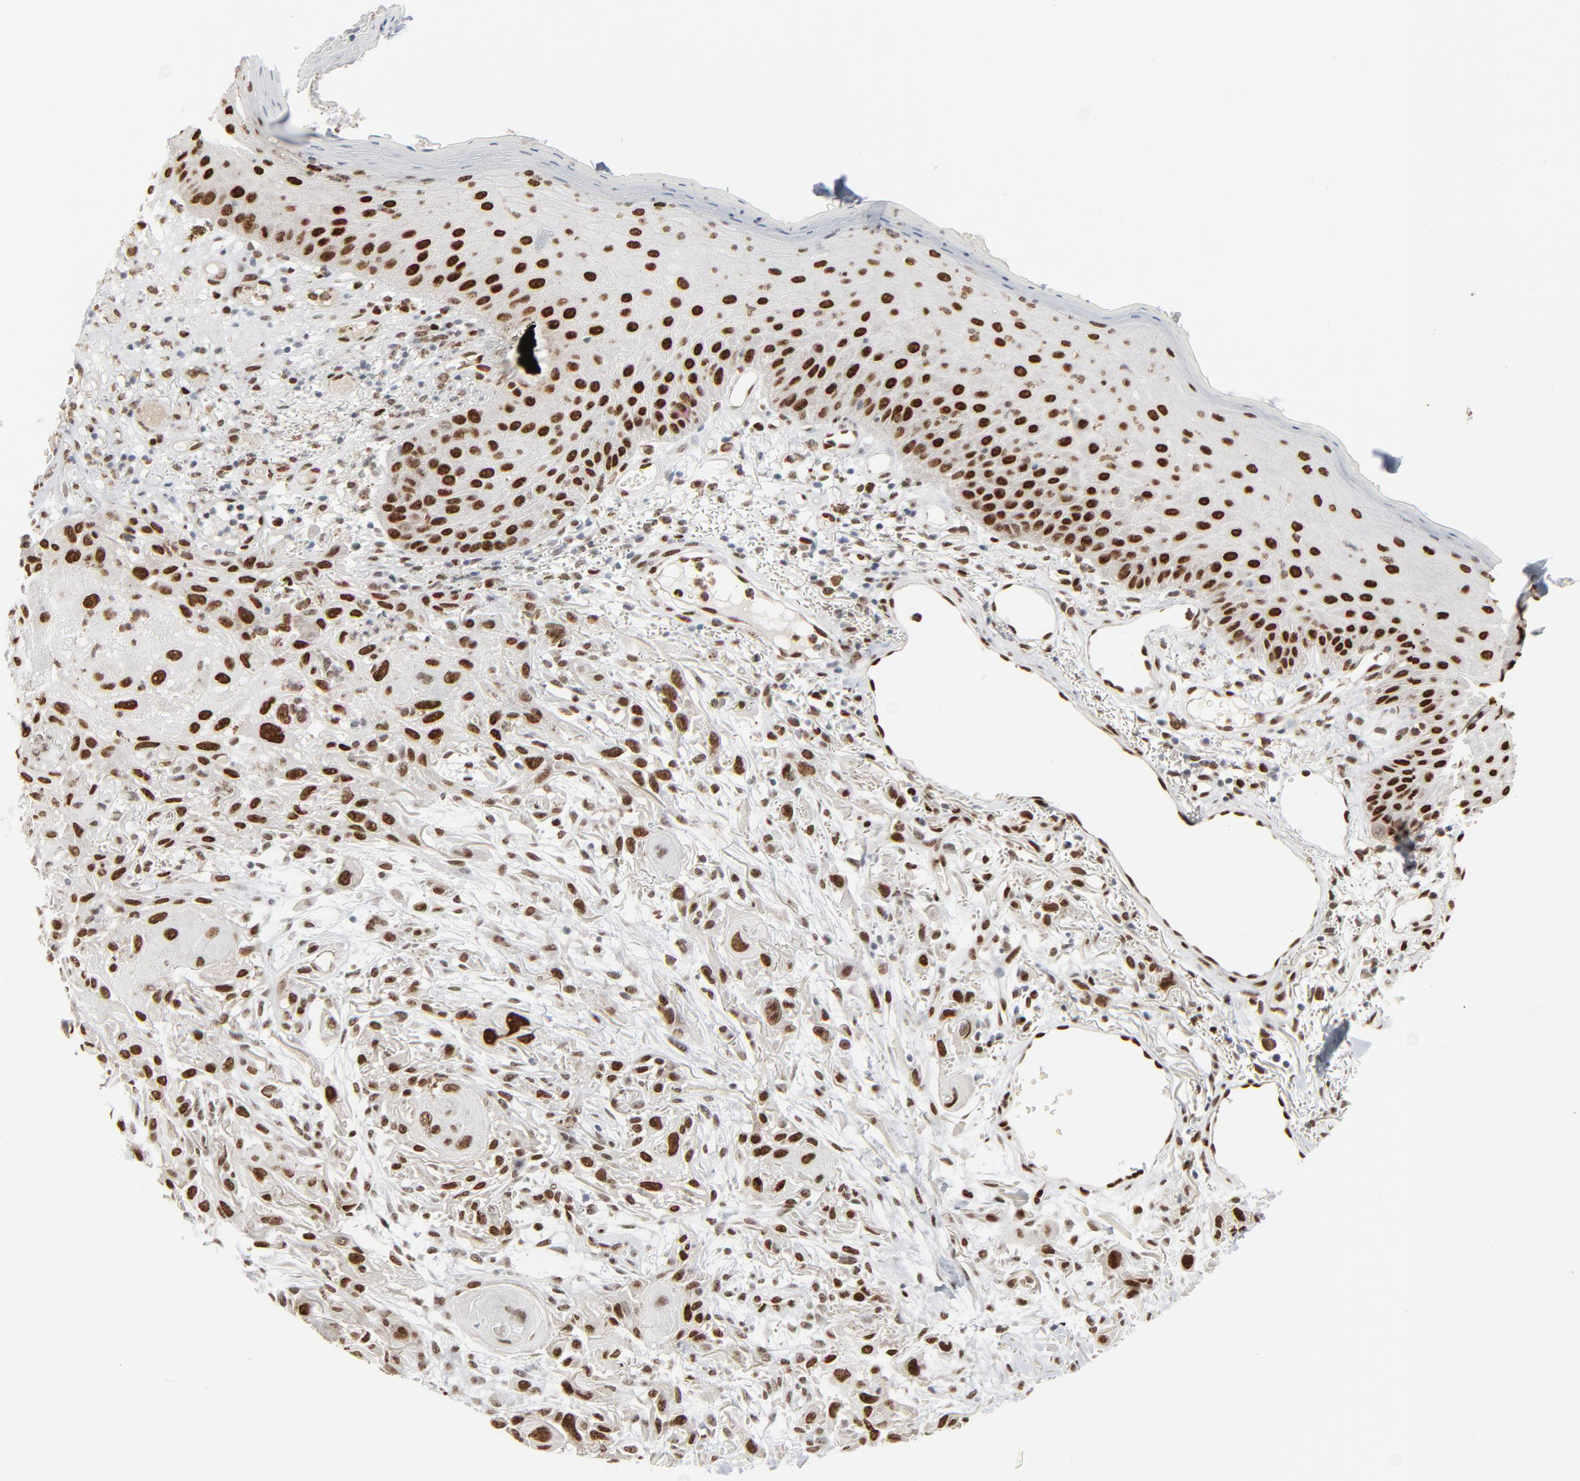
{"staining": {"intensity": "strong", "quantity": ">75%", "location": "nuclear"}, "tissue": "skin cancer", "cell_type": "Tumor cells", "image_type": "cancer", "snomed": [{"axis": "morphology", "description": "Squamous cell carcinoma, NOS"}, {"axis": "topography", "description": "Skin"}], "caption": "A high amount of strong nuclear staining is present in approximately >75% of tumor cells in skin cancer (squamous cell carcinoma) tissue. (brown staining indicates protein expression, while blue staining denotes nuclei).", "gene": "CUX1", "patient": {"sex": "female", "age": 59}}